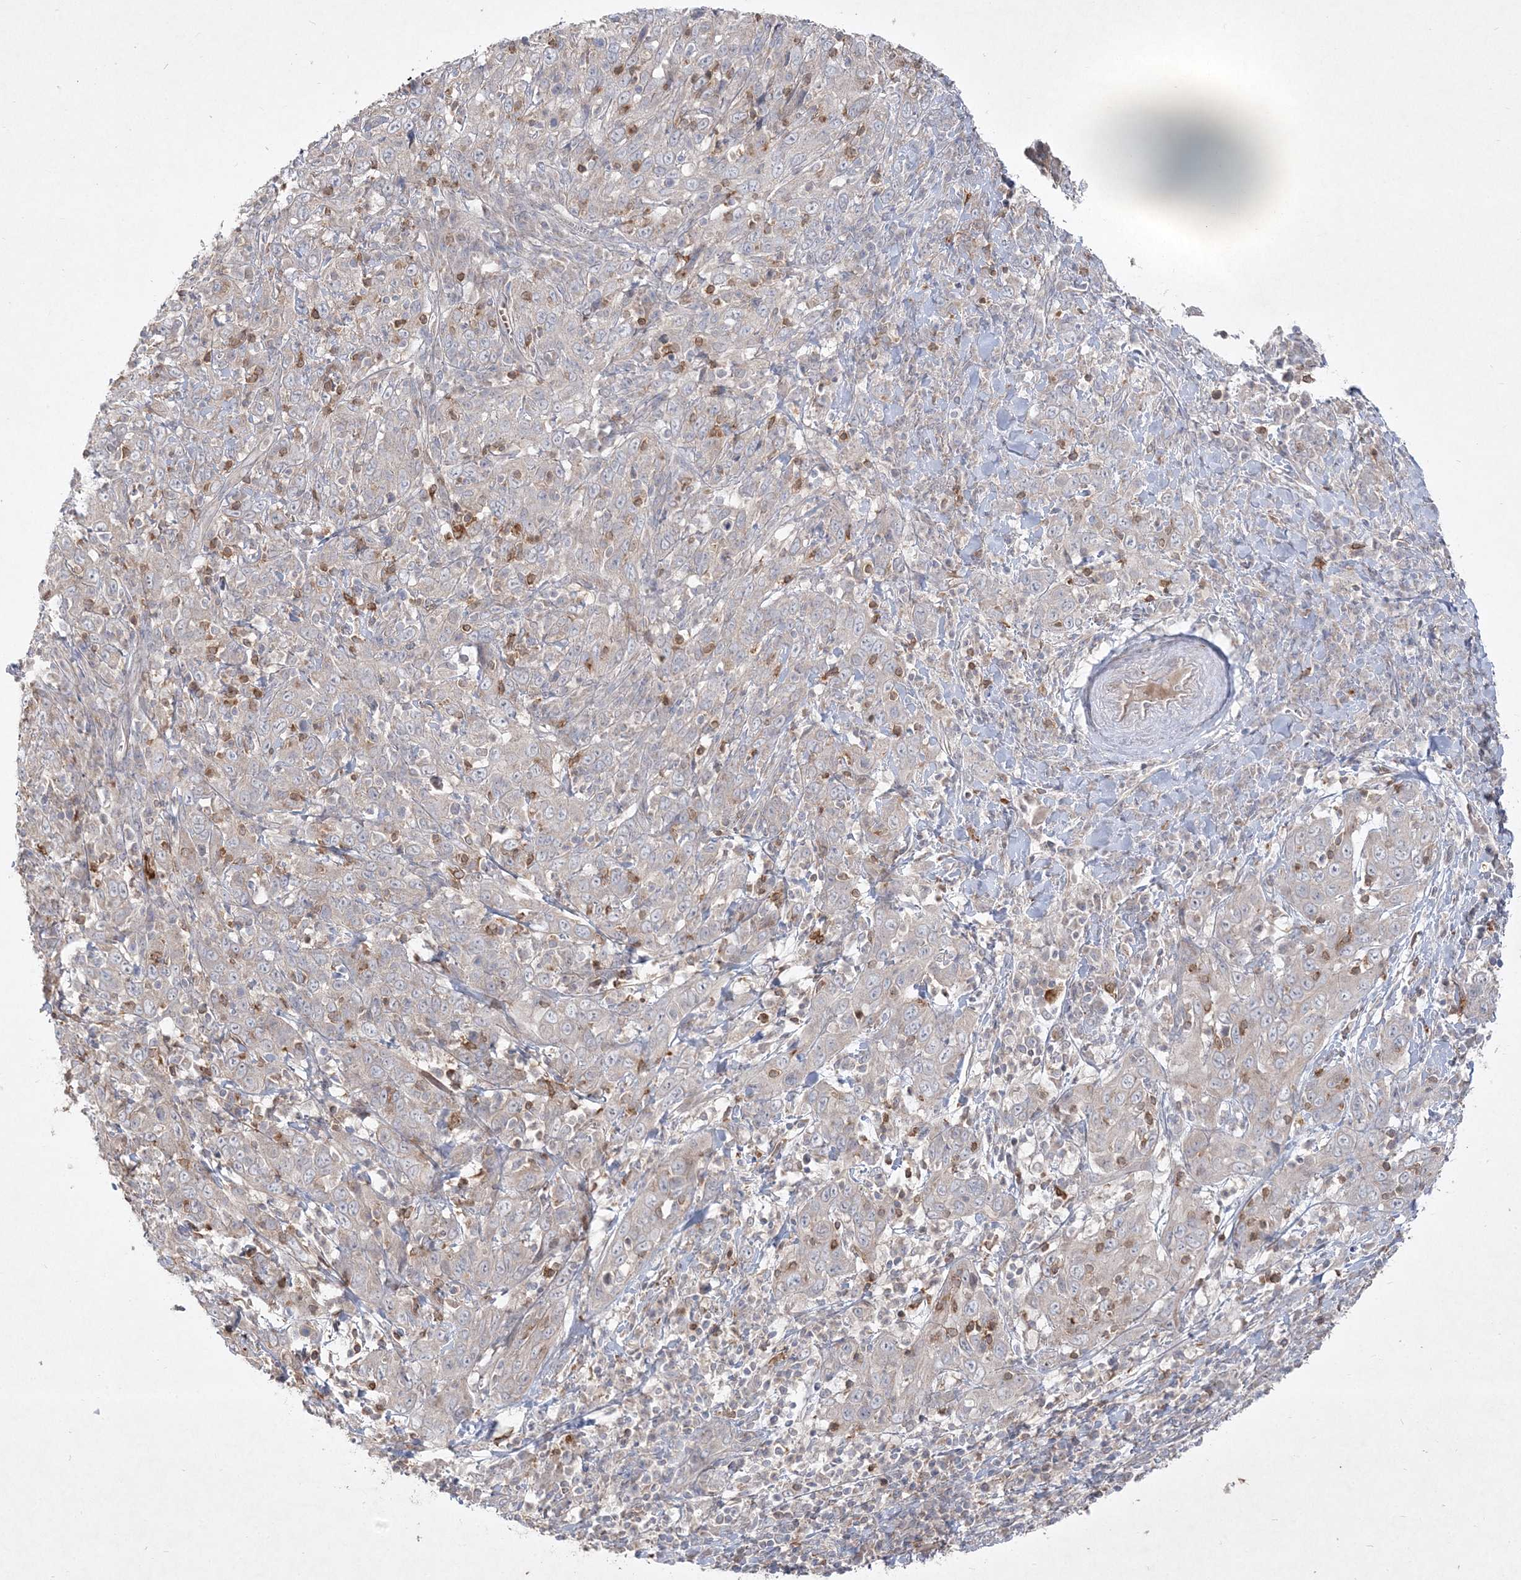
{"staining": {"intensity": "negative", "quantity": "none", "location": "none"}, "tissue": "cervical cancer", "cell_type": "Tumor cells", "image_type": "cancer", "snomed": [{"axis": "morphology", "description": "Squamous cell carcinoma, NOS"}, {"axis": "topography", "description": "Cervix"}], "caption": "IHC micrograph of squamous cell carcinoma (cervical) stained for a protein (brown), which demonstrates no expression in tumor cells.", "gene": "CLNK", "patient": {"sex": "female", "age": 46}}